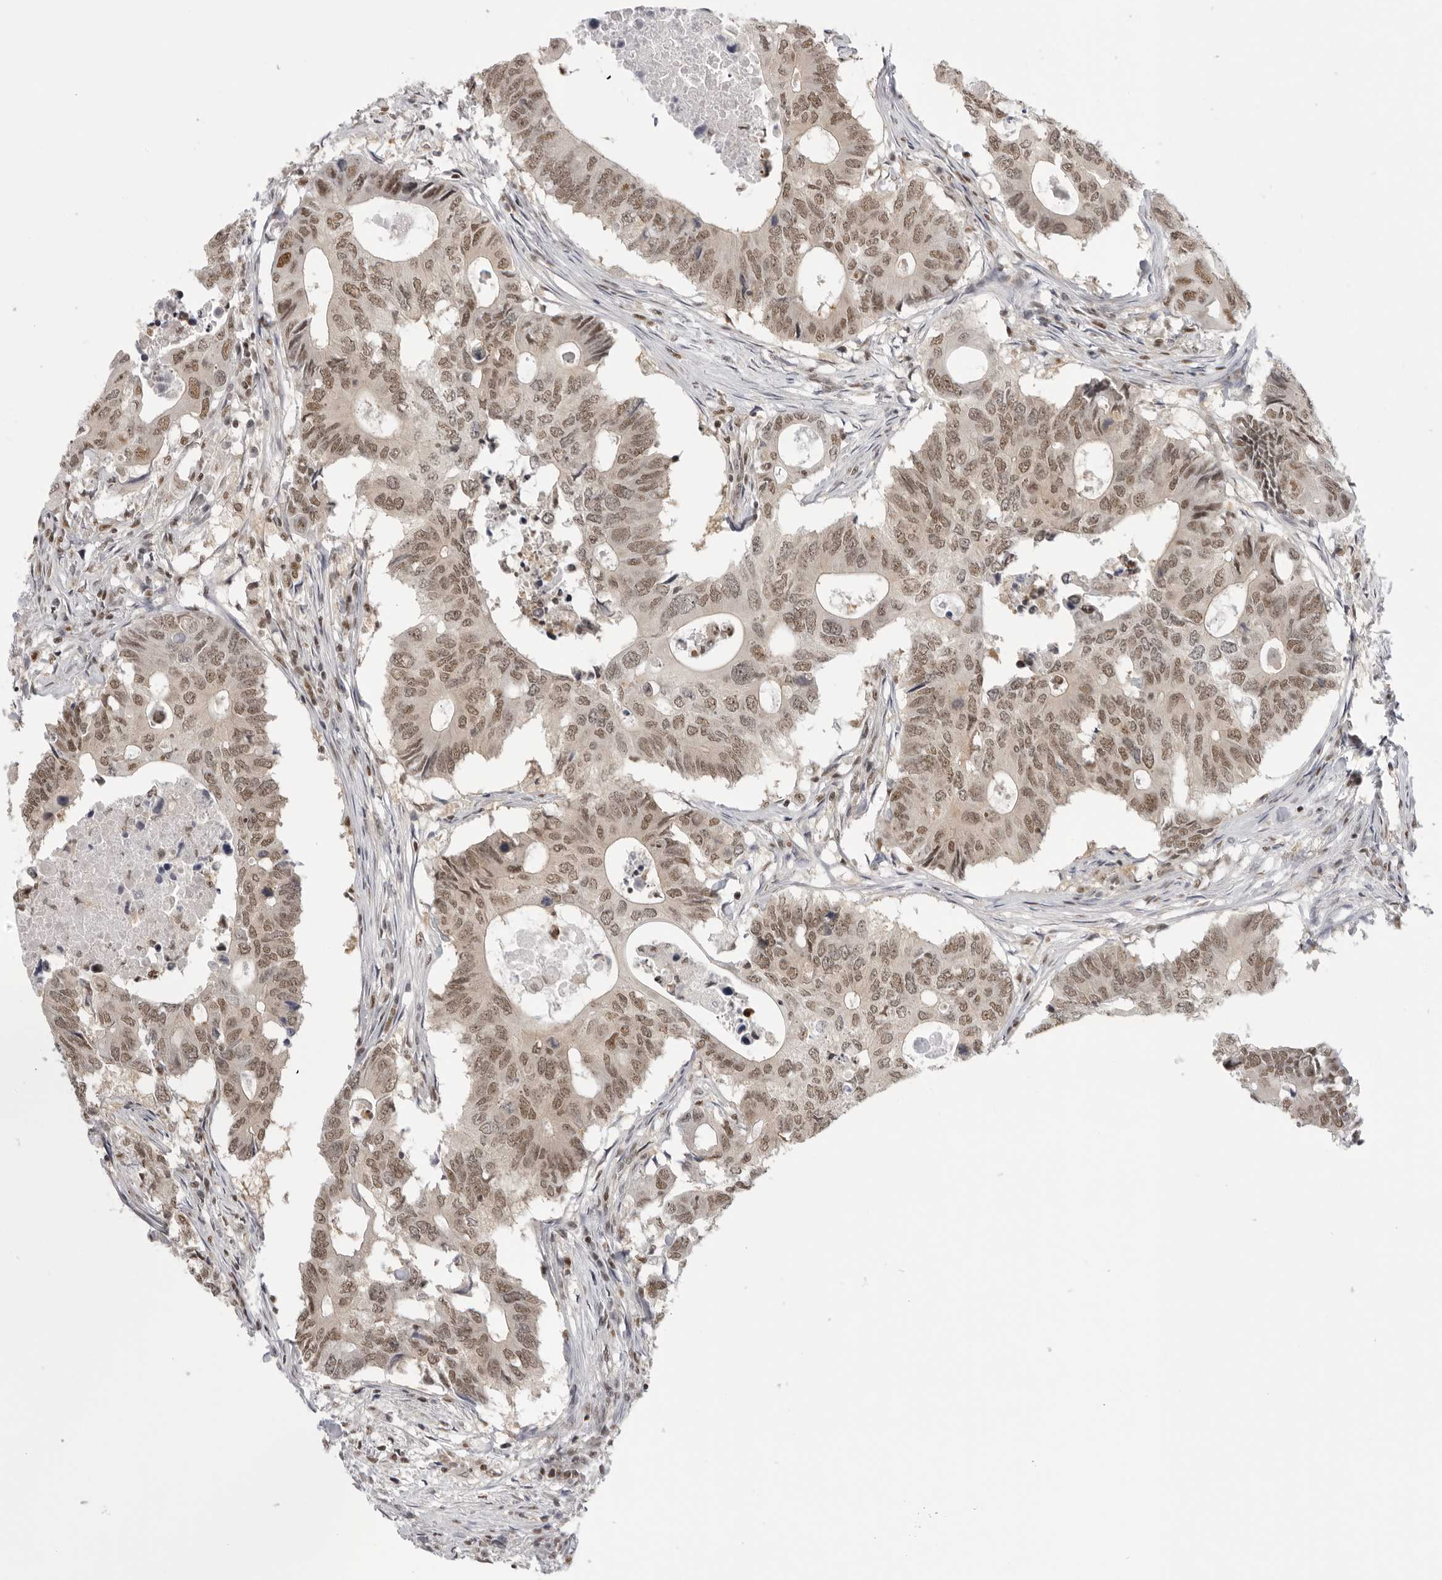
{"staining": {"intensity": "moderate", "quantity": ">75%", "location": "nuclear"}, "tissue": "colorectal cancer", "cell_type": "Tumor cells", "image_type": "cancer", "snomed": [{"axis": "morphology", "description": "Adenocarcinoma, NOS"}, {"axis": "topography", "description": "Colon"}], "caption": "DAB immunohistochemical staining of human colorectal cancer exhibits moderate nuclear protein staining in about >75% of tumor cells.", "gene": "RPA2", "patient": {"sex": "male", "age": 71}}